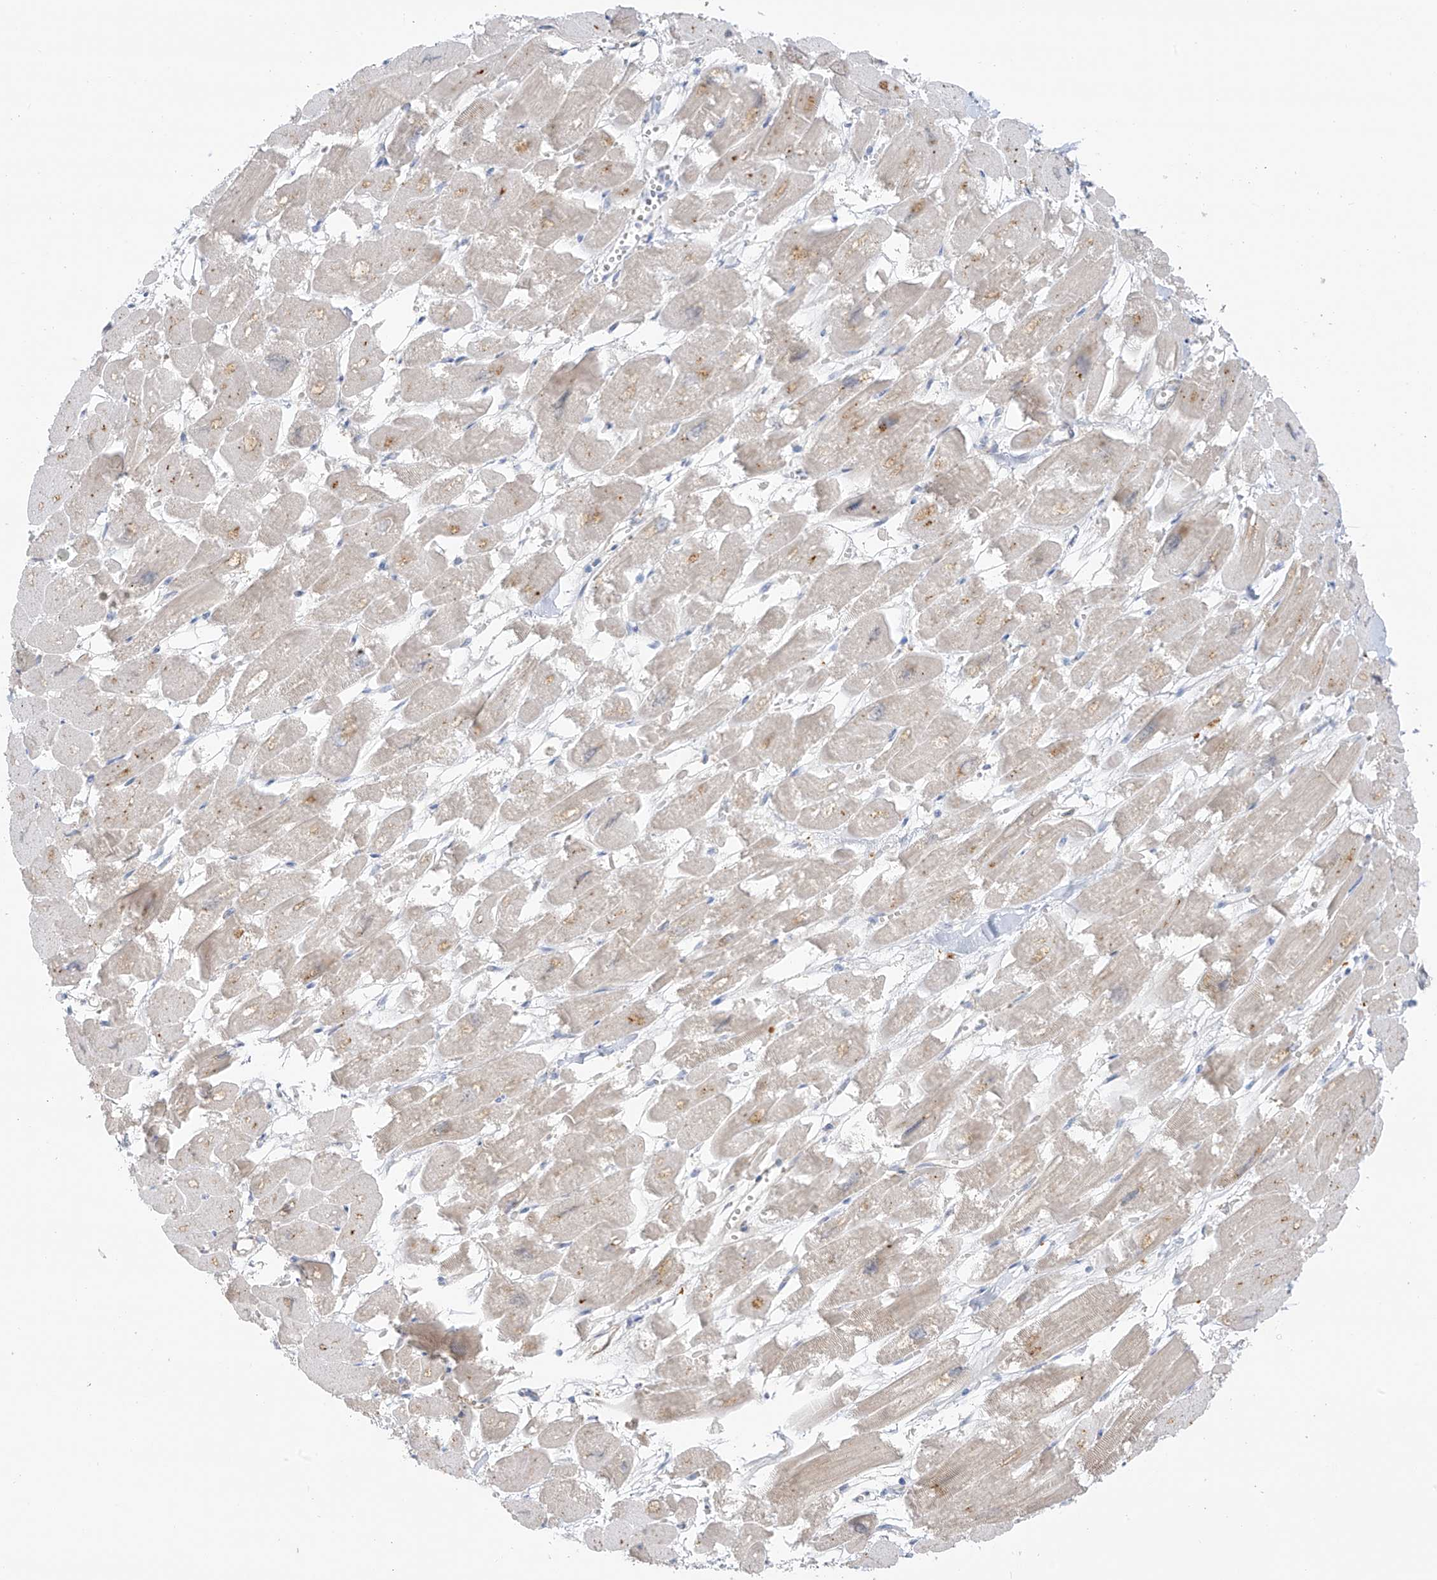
{"staining": {"intensity": "weak", "quantity": "25%-75%", "location": "cytoplasmic/membranous"}, "tissue": "heart muscle", "cell_type": "Cardiomyocytes", "image_type": "normal", "snomed": [{"axis": "morphology", "description": "Normal tissue, NOS"}, {"axis": "topography", "description": "Heart"}], "caption": "IHC image of unremarkable heart muscle: human heart muscle stained using immunohistochemistry demonstrates low levels of weak protein expression localized specifically in the cytoplasmic/membranous of cardiomyocytes, appearing as a cytoplasmic/membranous brown color.", "gene": "TAL2", "patient": {"sex": "male", "age": 54}}